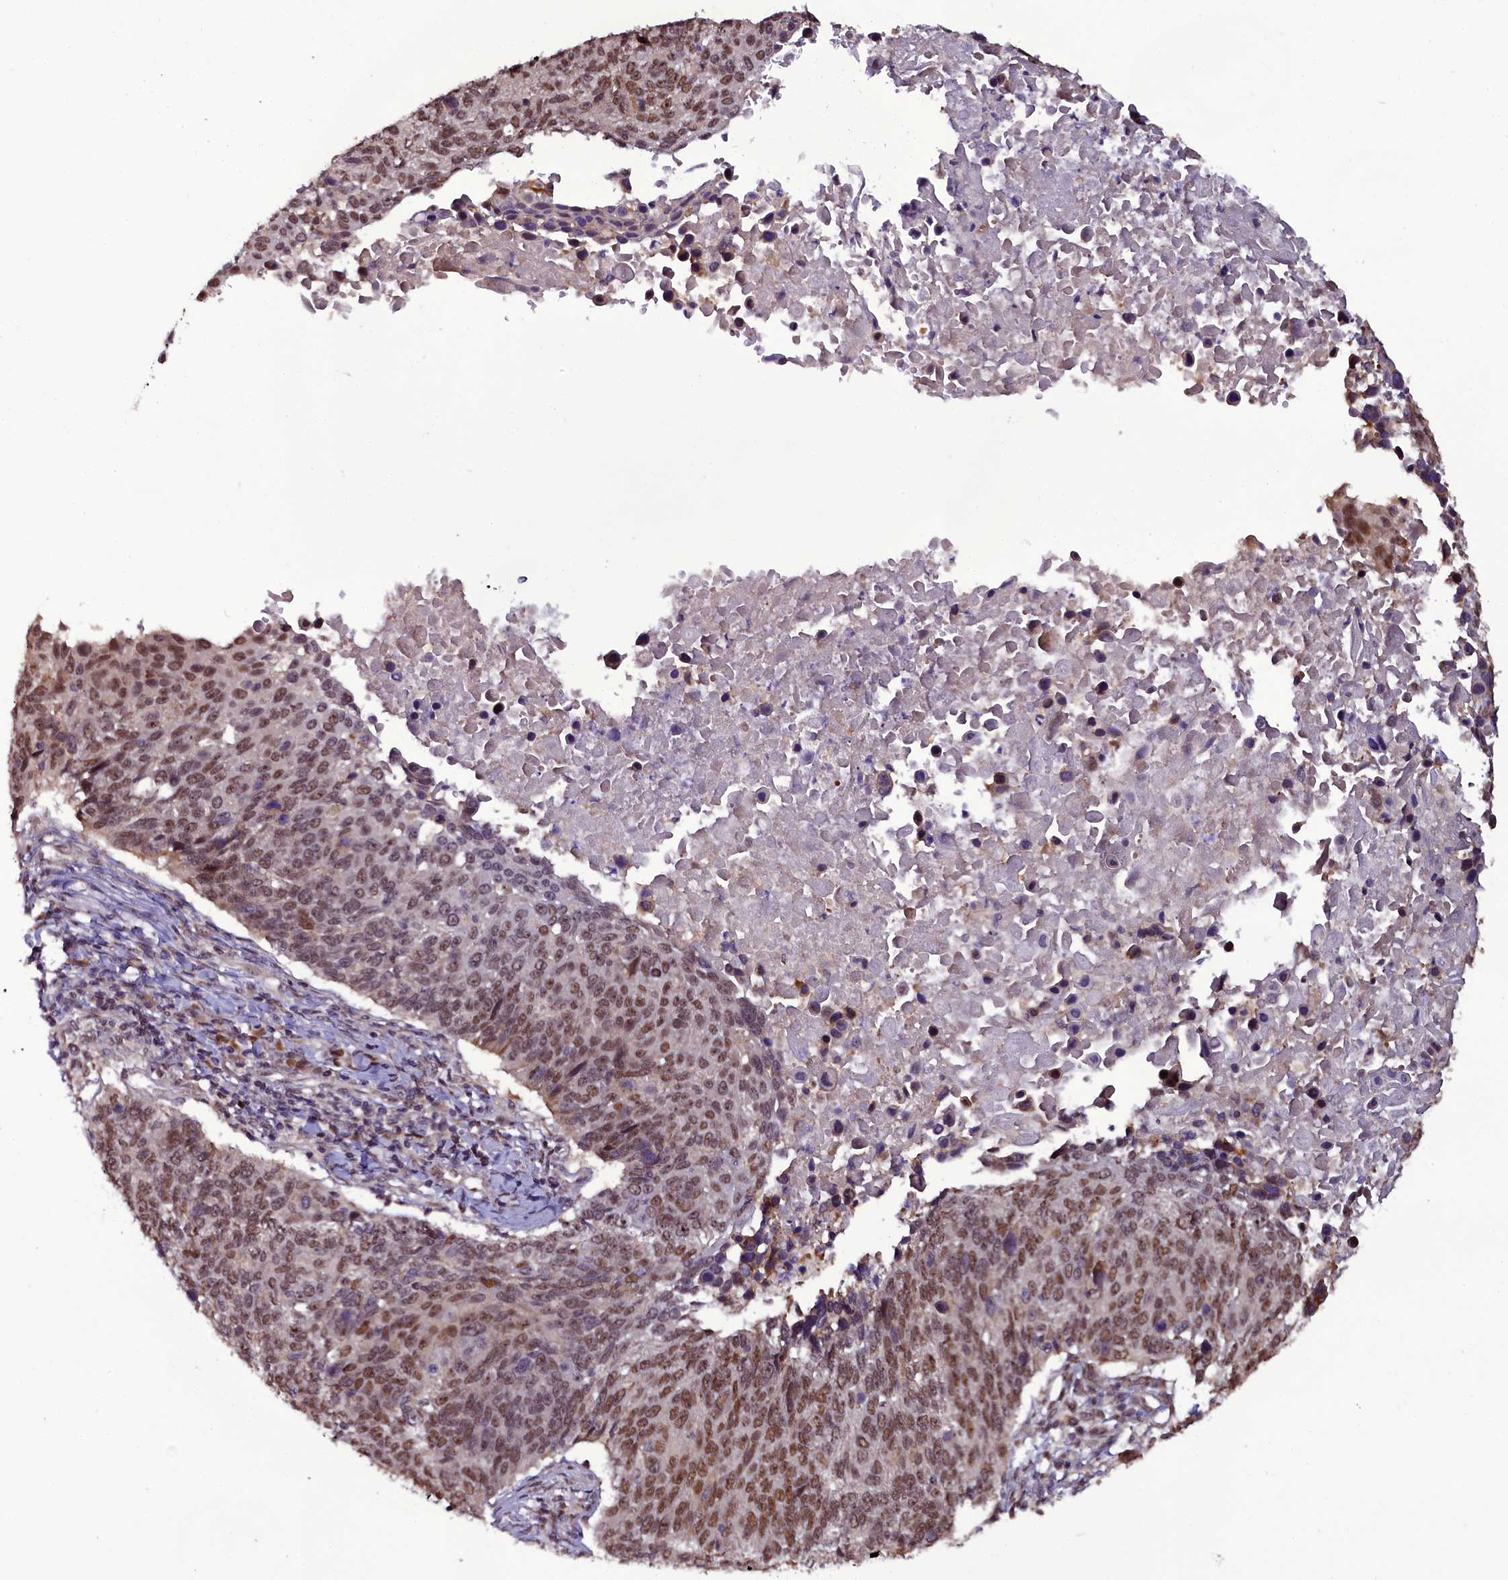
{"staining": {"intensity": "moderate", "quantity": ">75%", "location": "nuclear"}, "tissue": "lung cancer", "cell_type": "Tumor cells", "image_type": "cancer", "snomed": [{"axis": "morphology", "description": "Normal tissue, NOS"}, {"axis": "morphology", "description": "Squamous cell carcinoma, NOS"}, {"axis": "topography", "description": "Lymph node"}, {"axis": "topography", "description": "Lung"}], "caption": "Immunohistochemistry histopathology image of neoplastic tissue: human squamous cell carcinoma (lung) stained using immunohistochemistry (IHC) reveals medium levels of moderate protein expression localized specifically in the nuclear of tumor cells, appearing as a nuclear brown color.", "gene": "RPUSD2", "patient": {"sex": "male", "age": 66}}